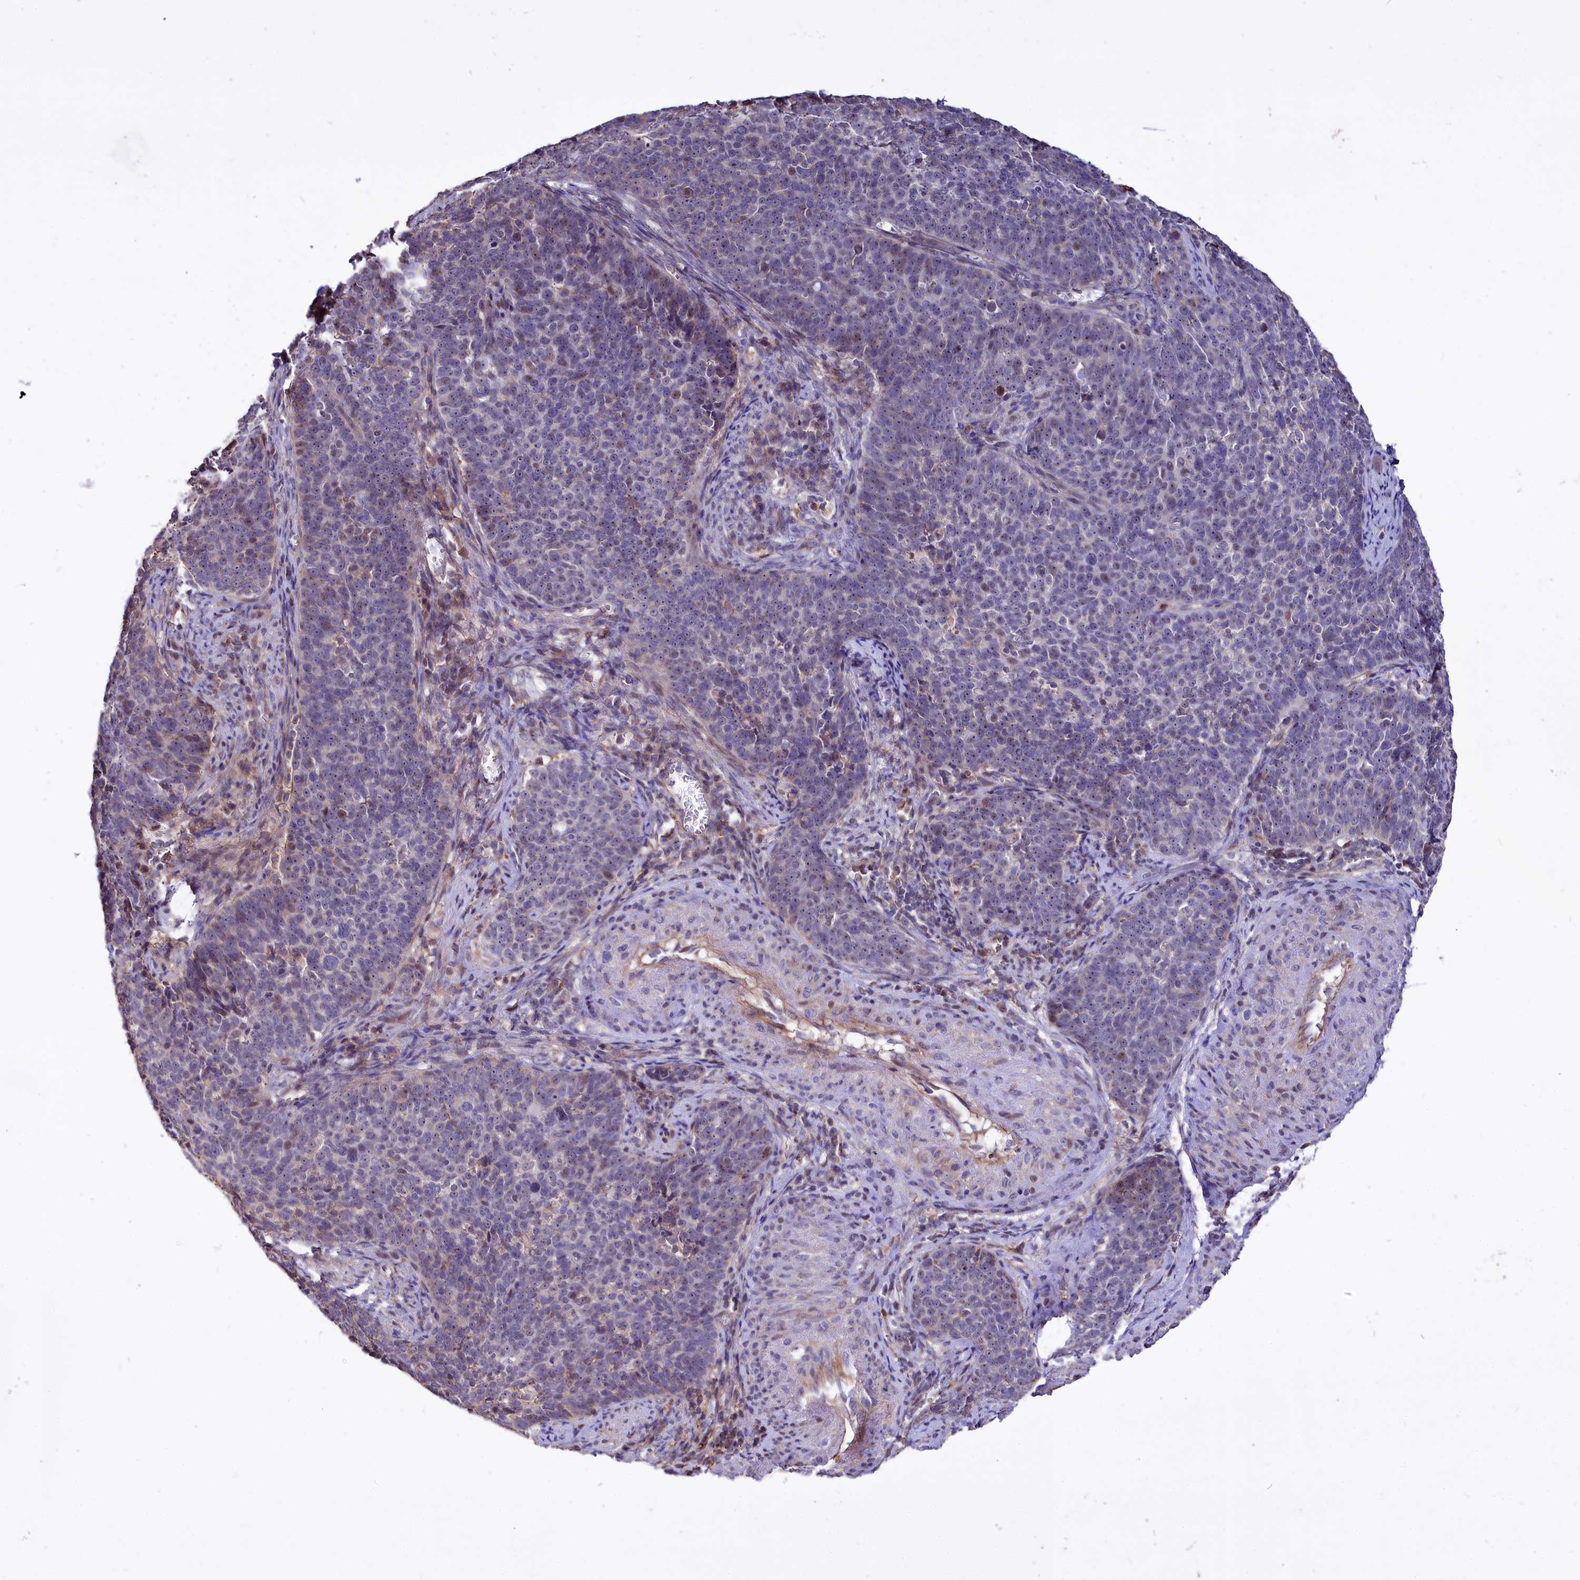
{"staining": {"intensity": "weak", "quantity": "<25%", "location": "nuclear"}, "tissue": "cervical cancer", "cell_type": "Tumor cells", "image_type": "cancer", "snomed": [{"axis": "morphology", "description": "Squamous cell carcinoma, NOS"}, {"axis": "topography", "description": "Cervix"}], "caption": "Immunohistochemistry of cervical squamous cell carcinoma displays no staining in tumor cells. (DAB IHC, high magnification).", "gene": "RPUSD3", "patient": {"sex": "female", "age": 39}}